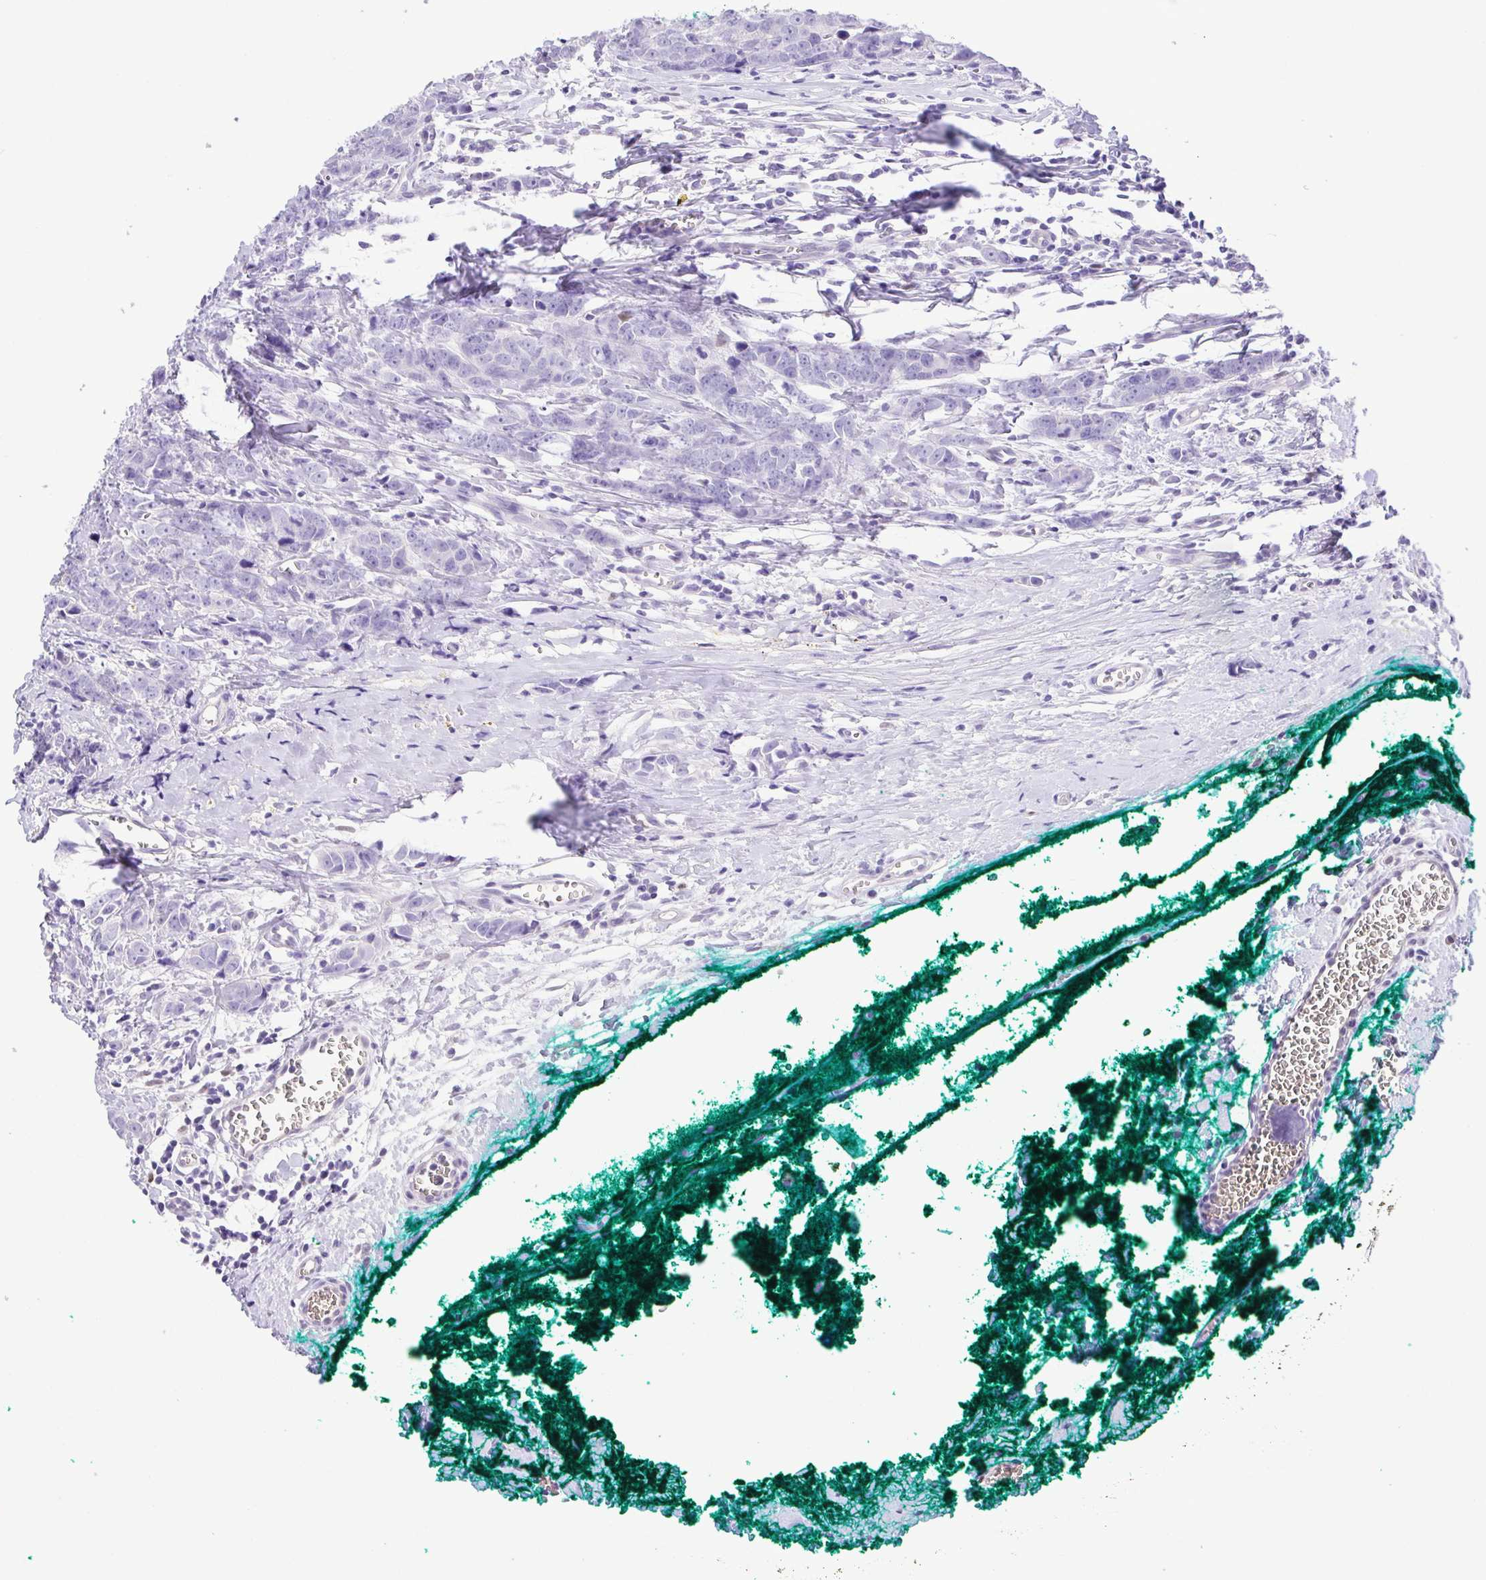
{"staining": {"intensity": "negative", "quantity": "none", "location": "none"}, "tissue": "breast cancer", "cell_type": "Tumor cells", "image_type": "cancer", "snomed": [{"axis": "morphology", "description": "Duct carcinoma"}, {"axis": "topography", "description": "Breast"}], "caption": "IHC micrograph of human breast cancer (intraductal carcinoma) stained for a protein (brown), which shows no staining in tumor cells.", "gene": "EPB42", "patient": {"sex": "female", "age": 80}}